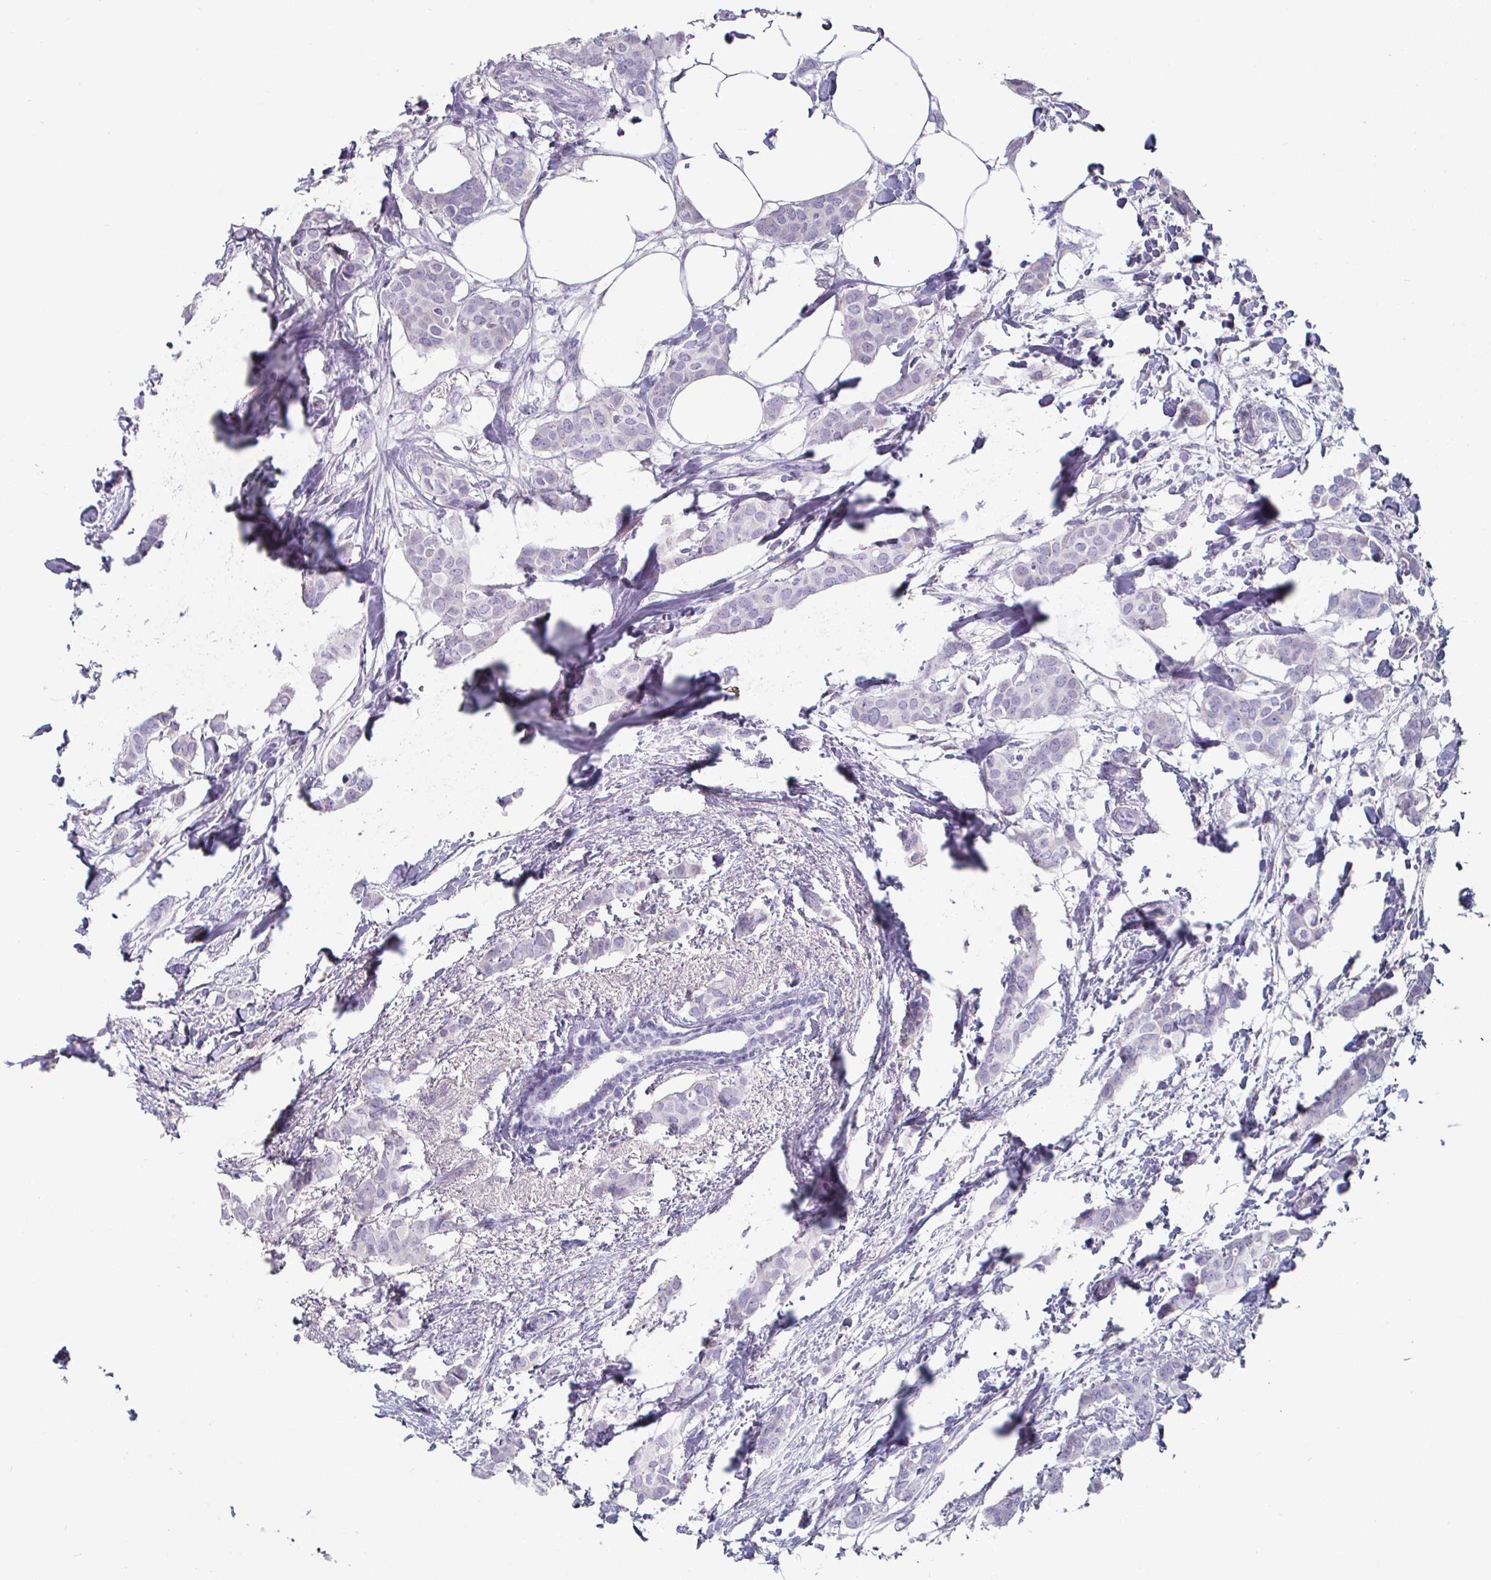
{"staining": {"intensity": "negative", "quantity": "none", "location": "none"}, "tissue": "breast cancer", "cell_type": "Tumor cells", "image_type": "cancer", "snomed": [{"axis": "morphology", "description": "Duct carcinoma"}, {"axis": "topography", "description": "Breast"}], "caption": "The image shows no significant positivity in tumor cells of breast cancer (intraductal carcinoma).", "gene": "CREG2", "patient": {"sex": "female", "age": 62}}